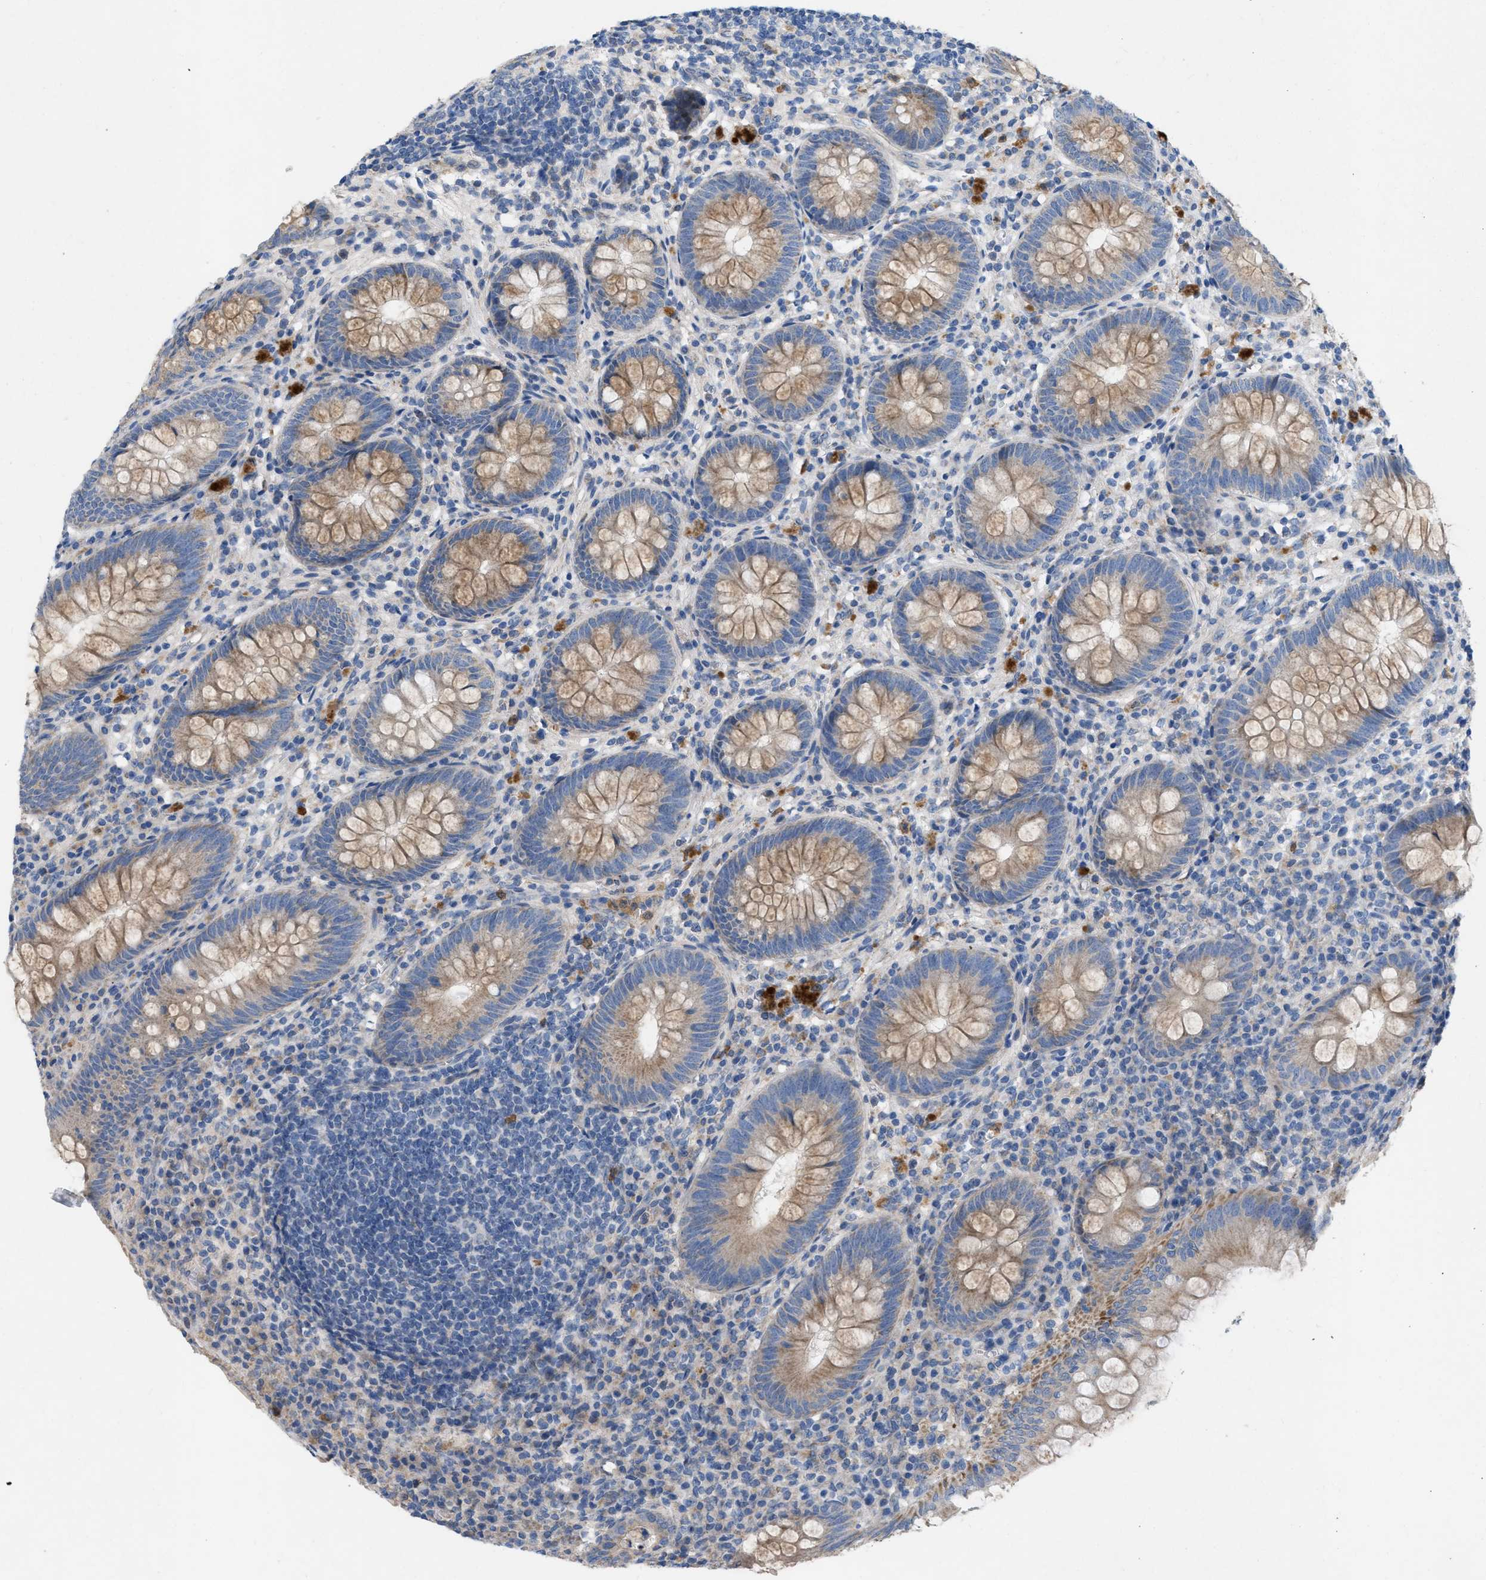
{"staining": {"intensity": "moderate", "quantity": ">75%", "location": "cytoplasmic/membranous"}, "tissue": "appendix", "cell_type": "Glandular cells", "image_type": "normal", "snomed": [{"axis": "morphology", "description": "Normal tissue, NOS"}, {"axis": "topography", "description": "Appendix"}], "caption": "This micrograph displays unremarkable appendix stained with immunohistochemistry (IHC) to label a protein in brown. The cytoplasmic/membranous of glandular cells show moderate positivity for the protein. Nuclei are counter-stained blue.", "gene": "PLPPR5", "patient": {"sex": "male", "age": 56}}